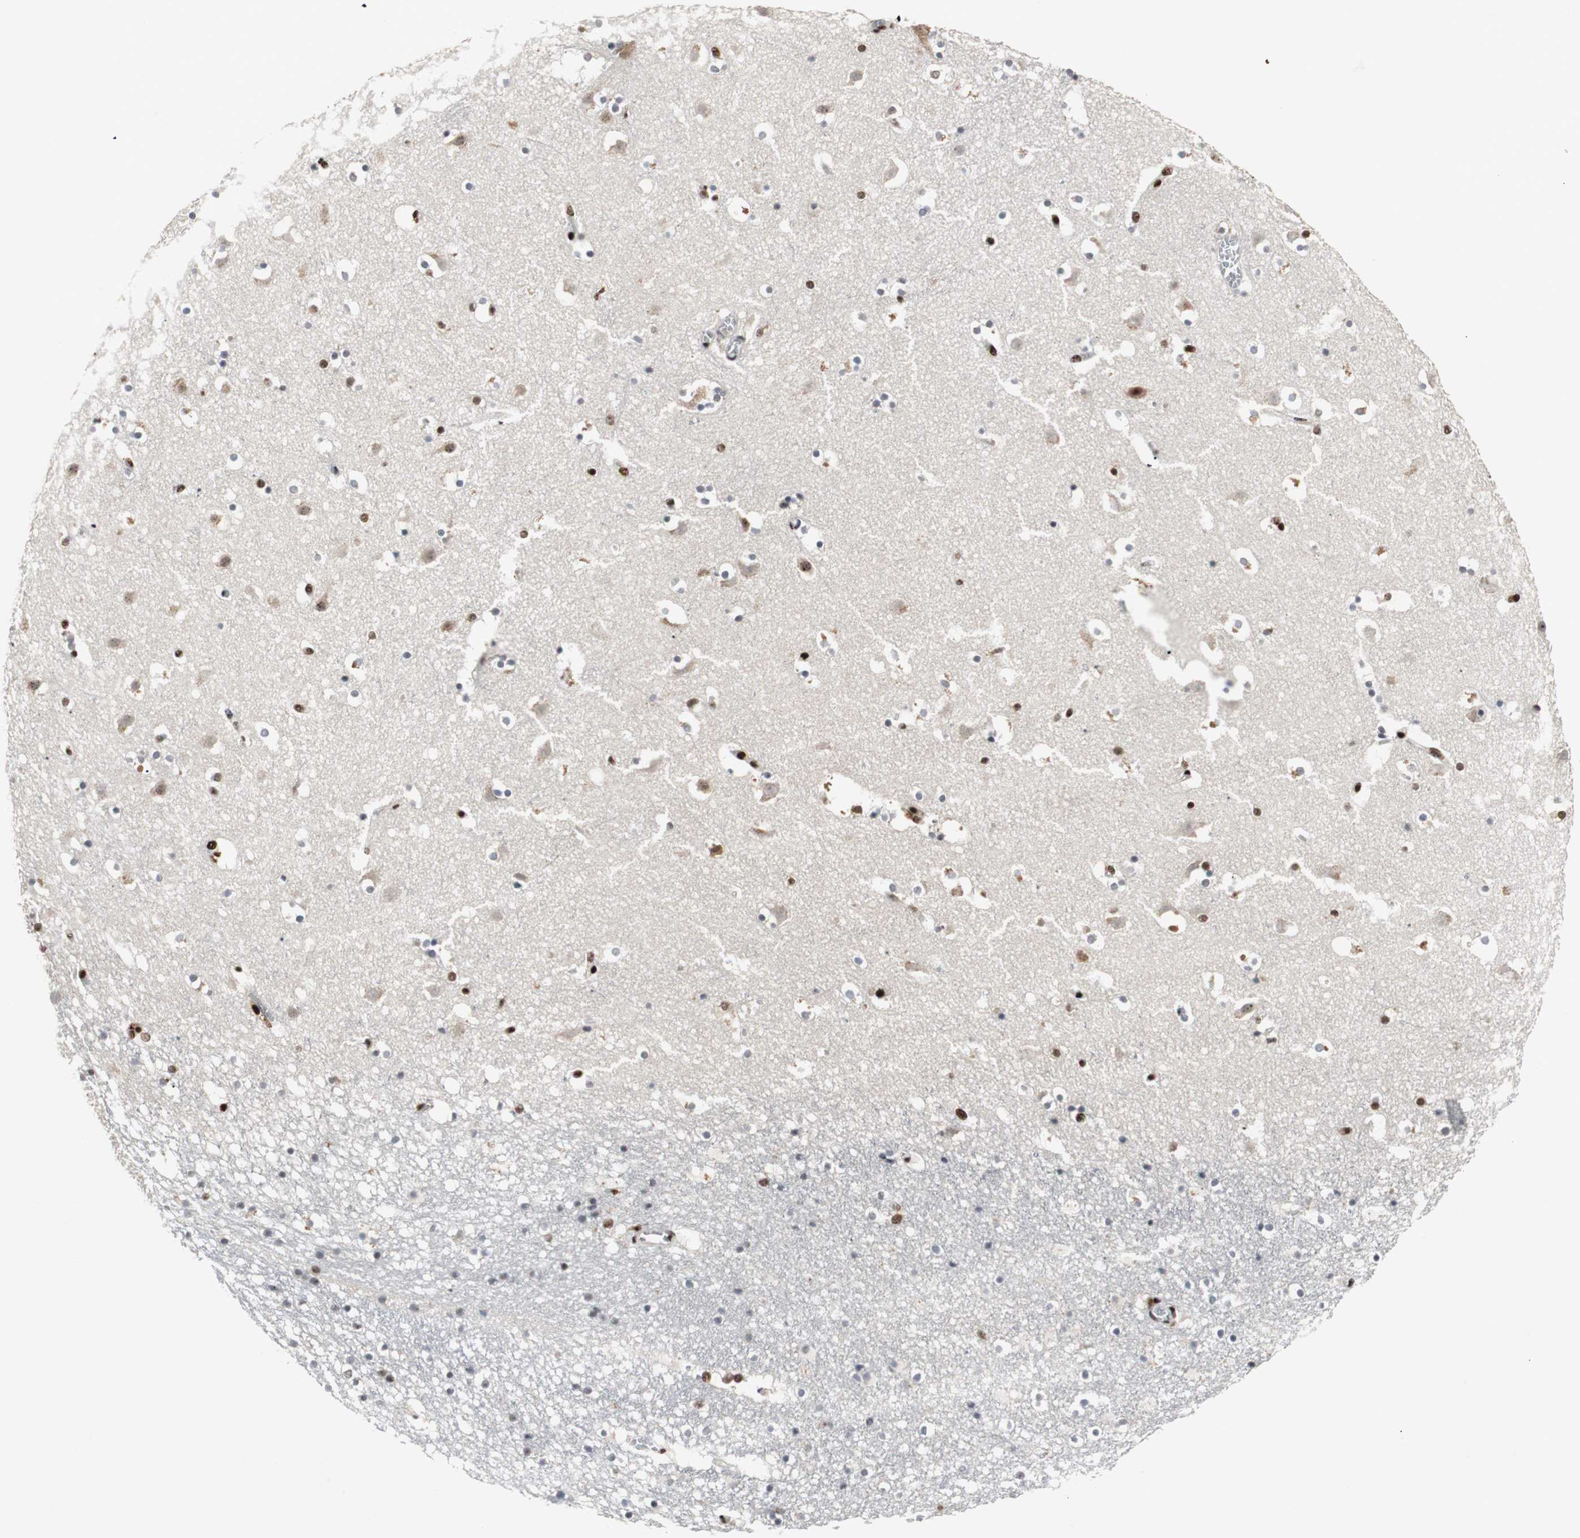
{"staining": {"intensity": "moderate", "quantity": "<25%", "location": "nuclear"}, "tissue": "caudate", "cell_type": "Glial cells", "image_type": "normal", "snomed": [{"axis": "morphology", "description": "Normal tissue, NOS"}, {"axis": "topography", "description": "Lateral ventricle wall"}], "caption": "IHC image of benign caudate stained for a protein (brown), which displays low levels of moderate nuclear expression in about <25% of glial cells.", "gene": "GRK2", "patient": {"sex": "male", "age": 45}}